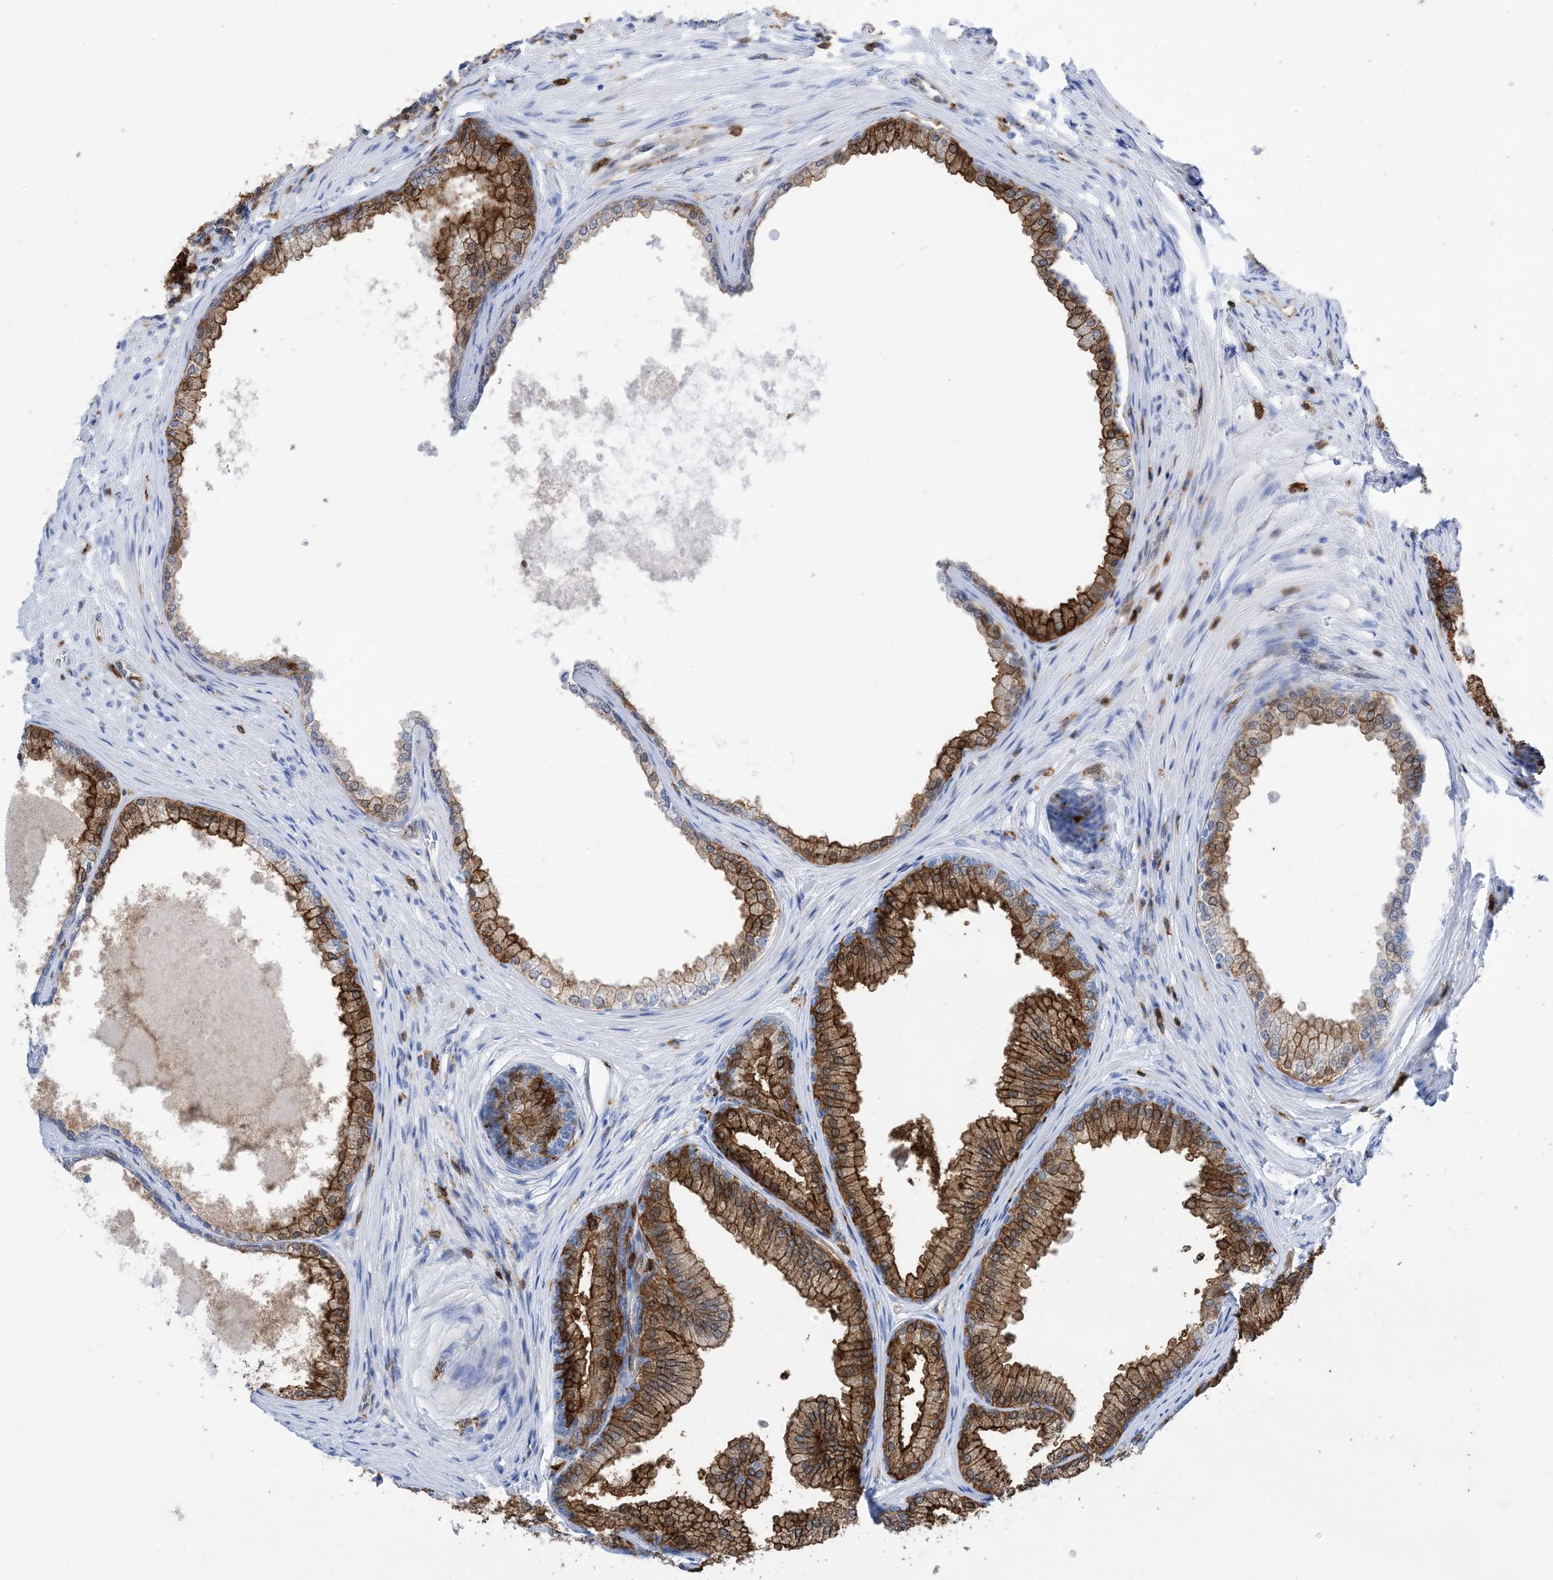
{"staining": {"intensity": "strong", "quantity": ">75%", "location": "cytoplasmic/membranous,nuclear"}, "tissue": "prostate", "cell_type": "Glandular cells", "image_type": "normal", "snomed": [{"axis": "morphology", "description": "Normal tissue, NOS"}, {"axis": "topography", "description": "Prostate"}], "caption": "Protein analysis of benign prostate shows strong cytoplasmic/membranous,nuclear expression in approximately >75% of glandular cells.", "gene": "ANXA1", "patient": {"sex": "male", "age": 76}}